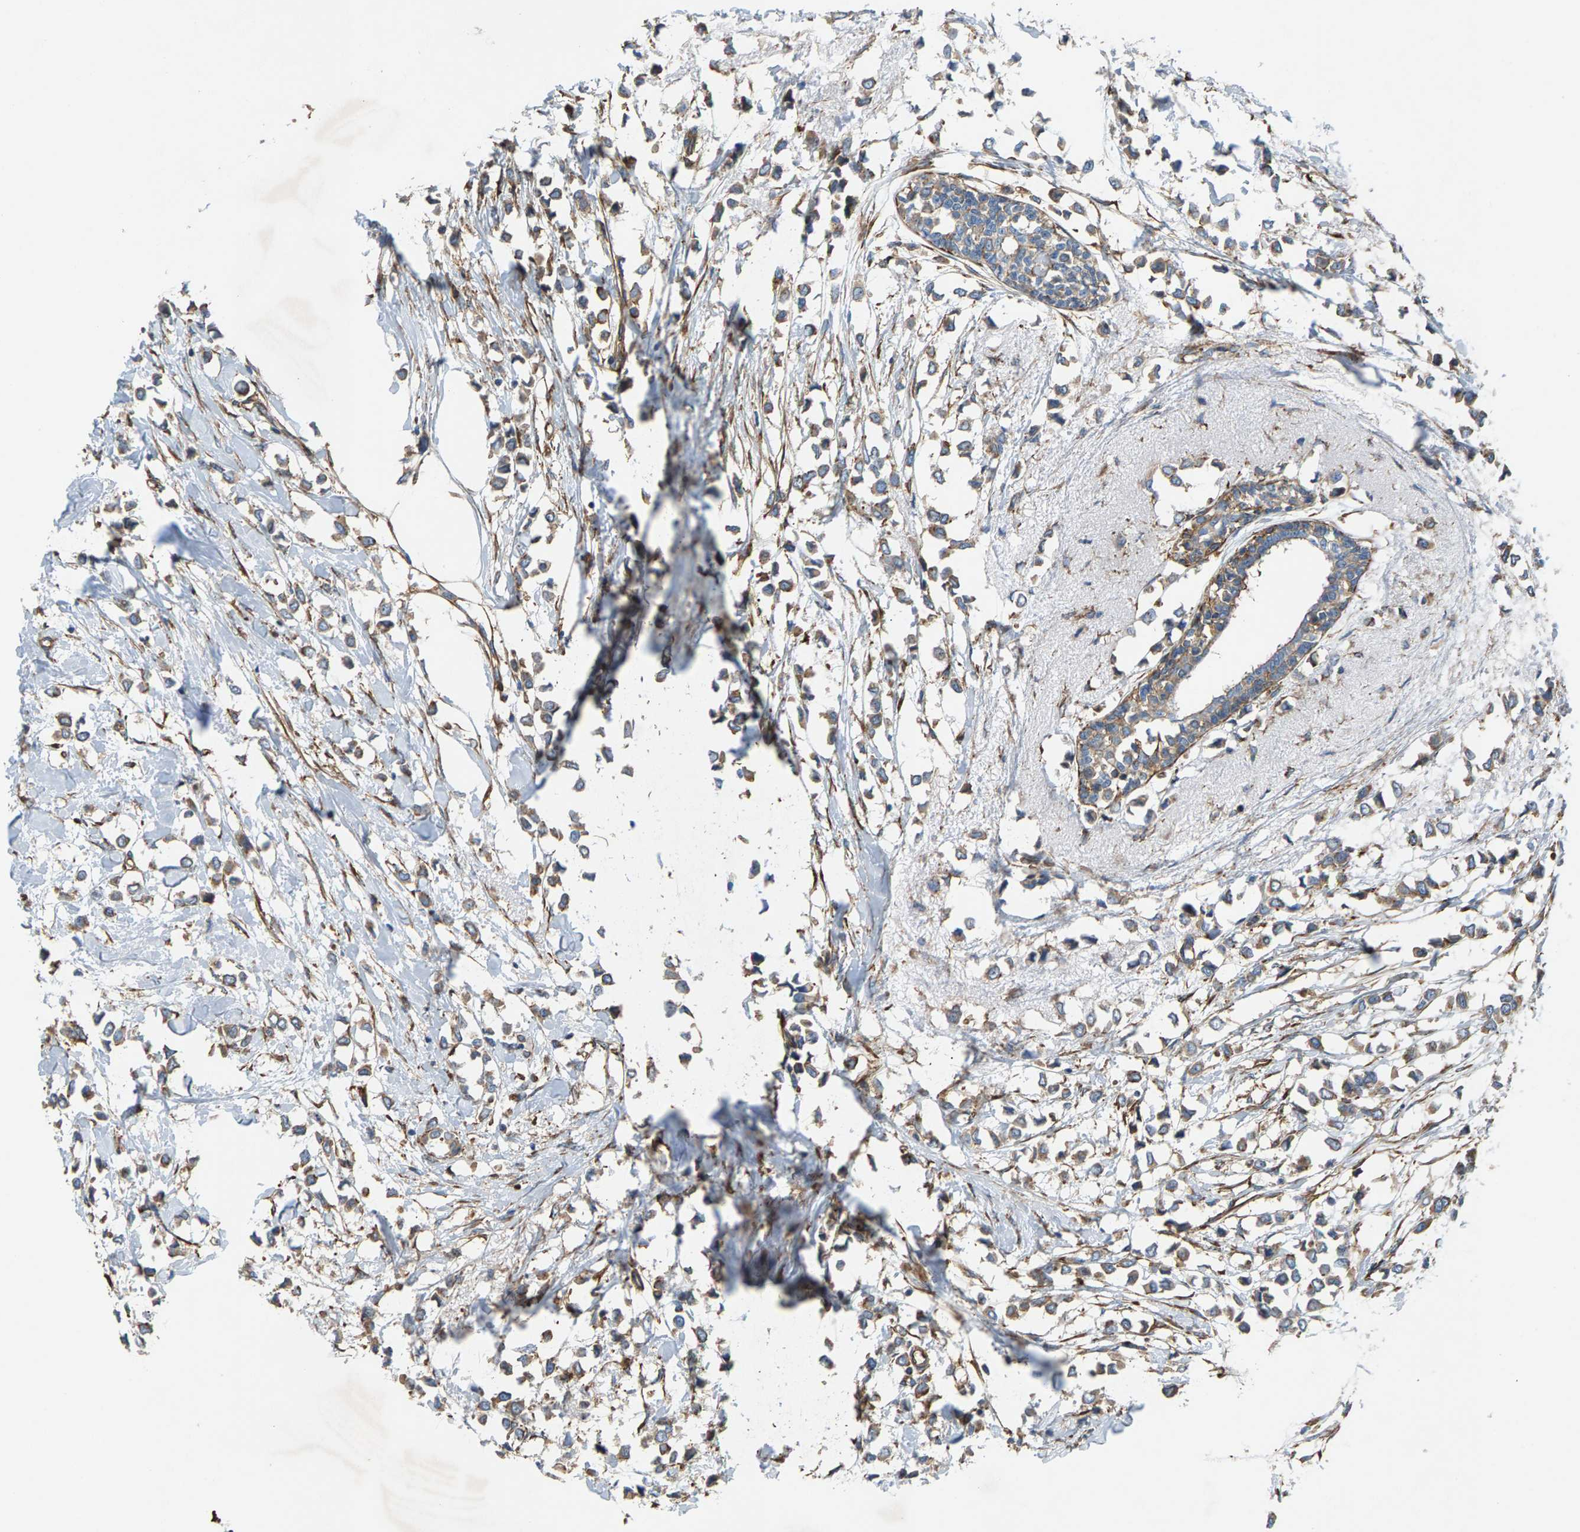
{"staining": {"intensity": "moderate", "quantity": ">75%", "location": "cytoplasmic/membranous"}, "tissue": "breast cancer", "cell_type": "Tumor cells", "image_type": "cancer", "snomed": [{"axis": "morphology", "description": "Lobular carcinoma"}, {"axis": "topography", "description": "Breast"}], "caption": "A histopathology image showing moderate cytoplasmic/membranous positivity in approximately >75% of tumor cells in breast cancer (lobular carcinoma), as visualized by brown immunohistochemical staining.", "gene": "PDCL", "patient": {"sex": "female", "age": 51}}